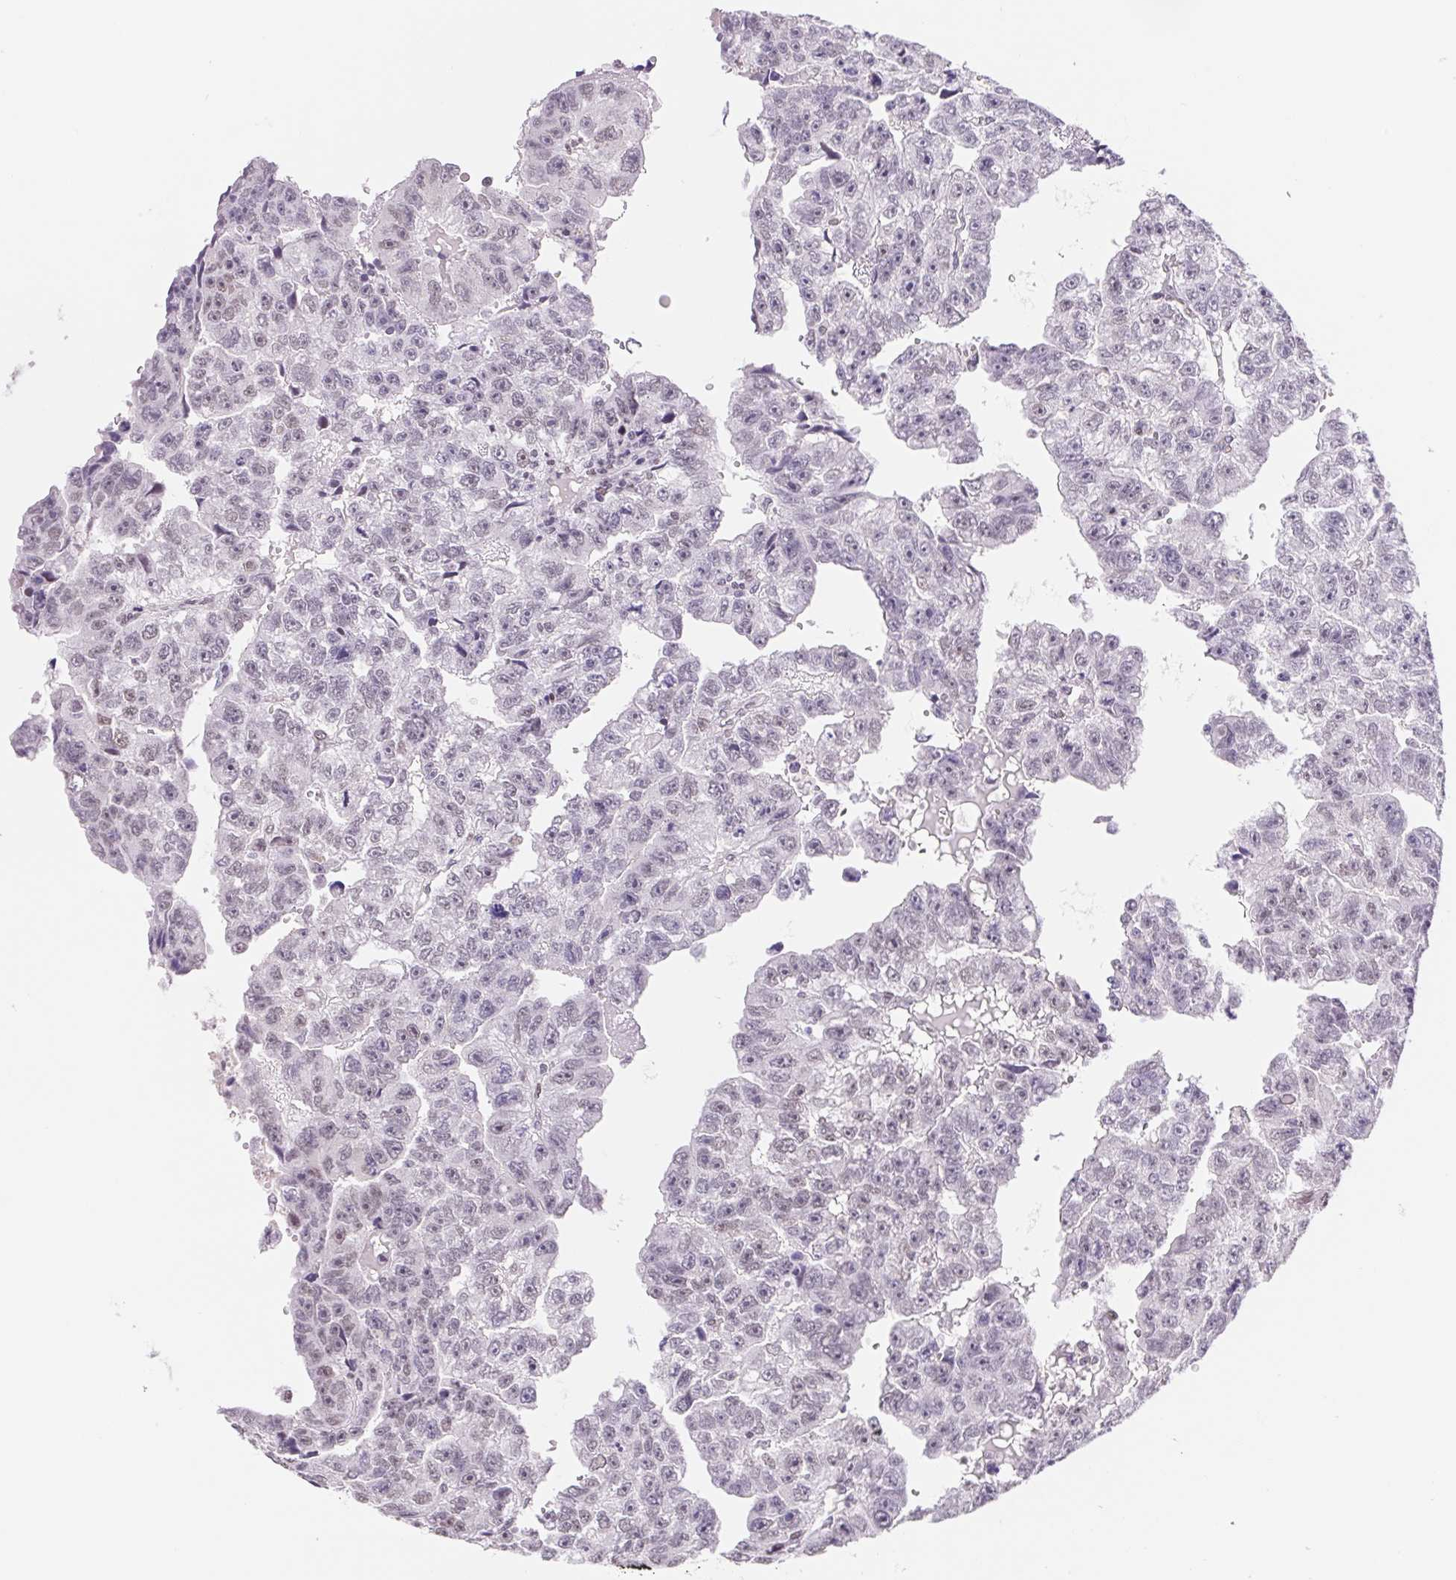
{"staining": {"intensity": "negative", "quantity": "none", "location": "none"}, "tissue": "testis cancer", "cell_type": "Tumor cells", "image_type": "cancer", "snomed": [{"axis": "morphology", "description": "Carcinoma, Embryonal, NOS"}, {"axis": "topography", "description": "Testis"}], "caption": "Tumor cells are negative for brown protein staining in testis embryonal carcinoma.", "gene": "TRERF1", "patient": {"sex": "male", "age": 20}}